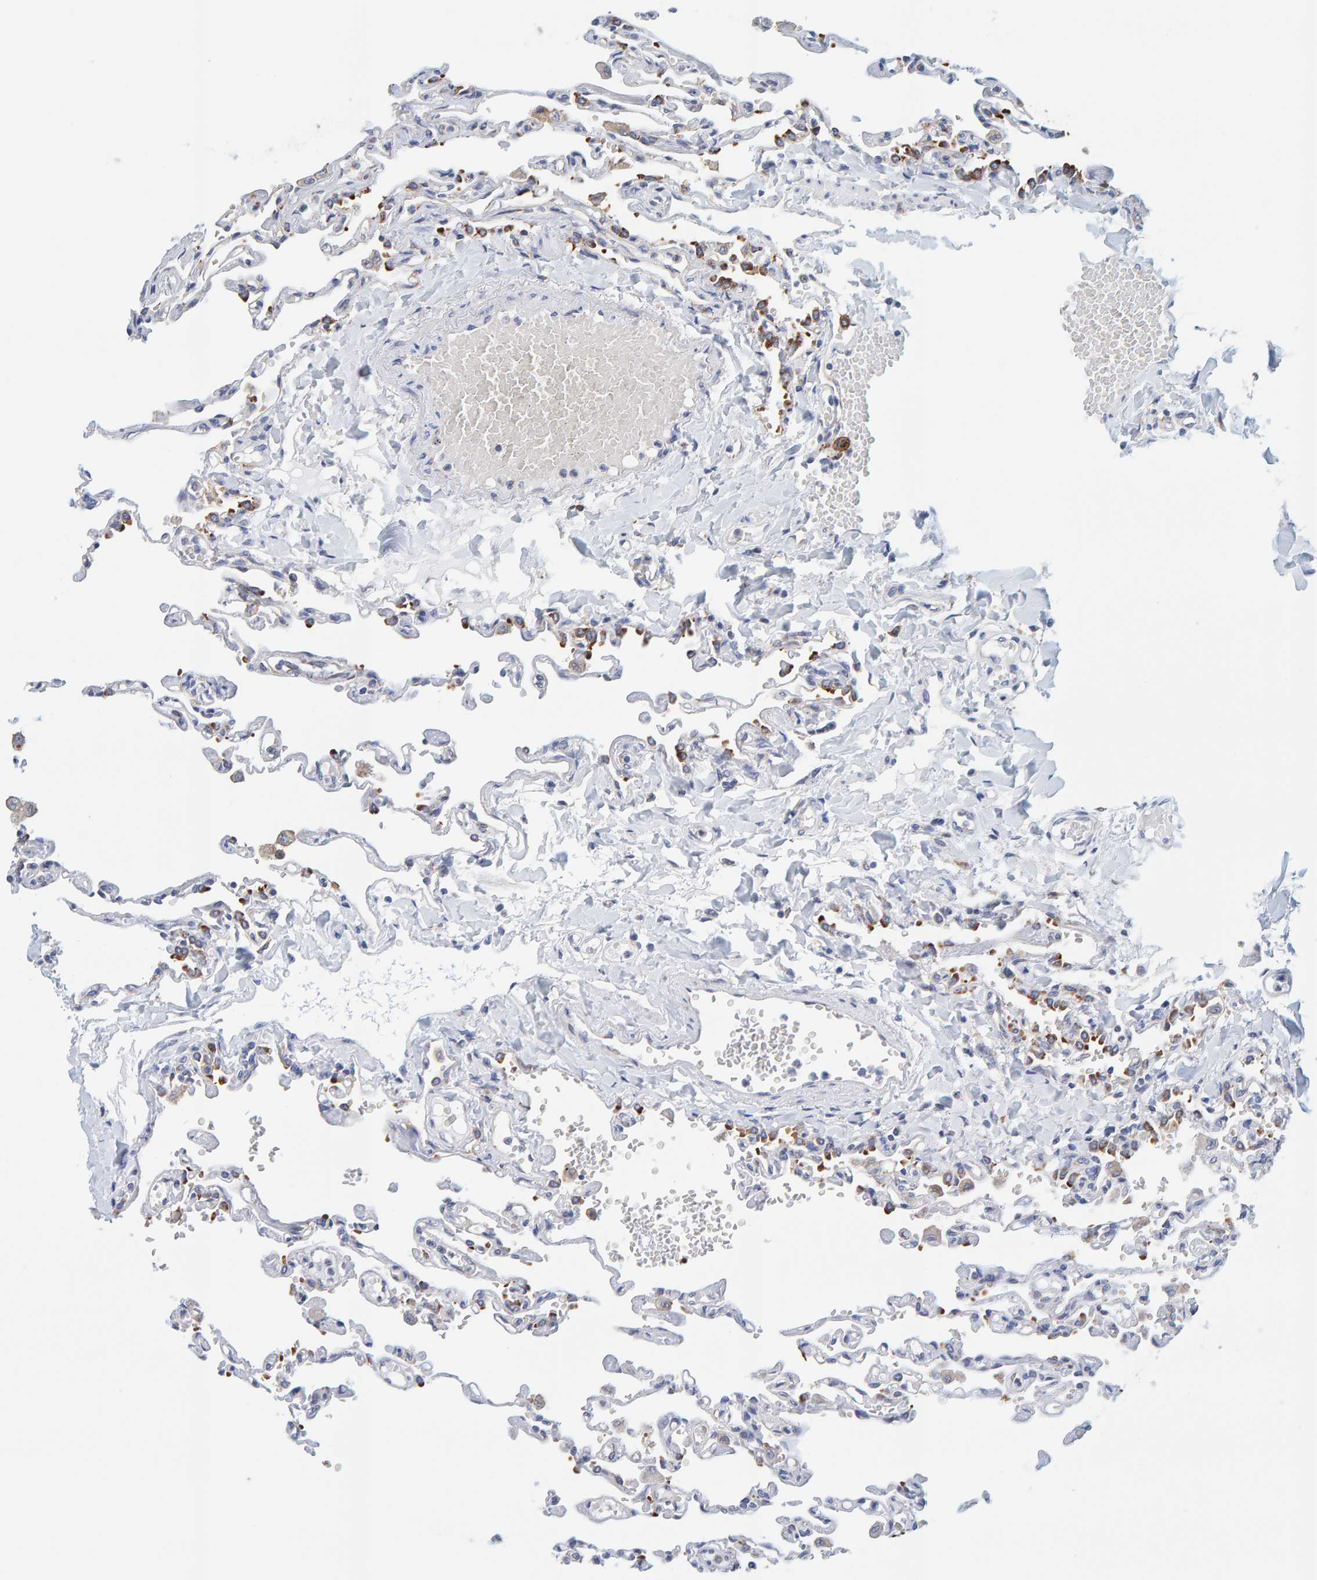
{"staining": {"intensity": "moderate", "quantity": "<25%", "location": "cytoplasmic/membranous"}, "tissue": "lung", "cell_type": "Alveolar cells", "image_type": "normal", "snomed": [{"axis": "morphology", "description": "Normal tissue, NOS"}, {"axis": "topography", "description": "Lung"}], "caption": "Moderate cytoplasmic/membranous protein expression is seen in about <25% of alveolar cells in lung.", "gene": "SGPL1", "patient": {"sex": "male", "age": 21}}